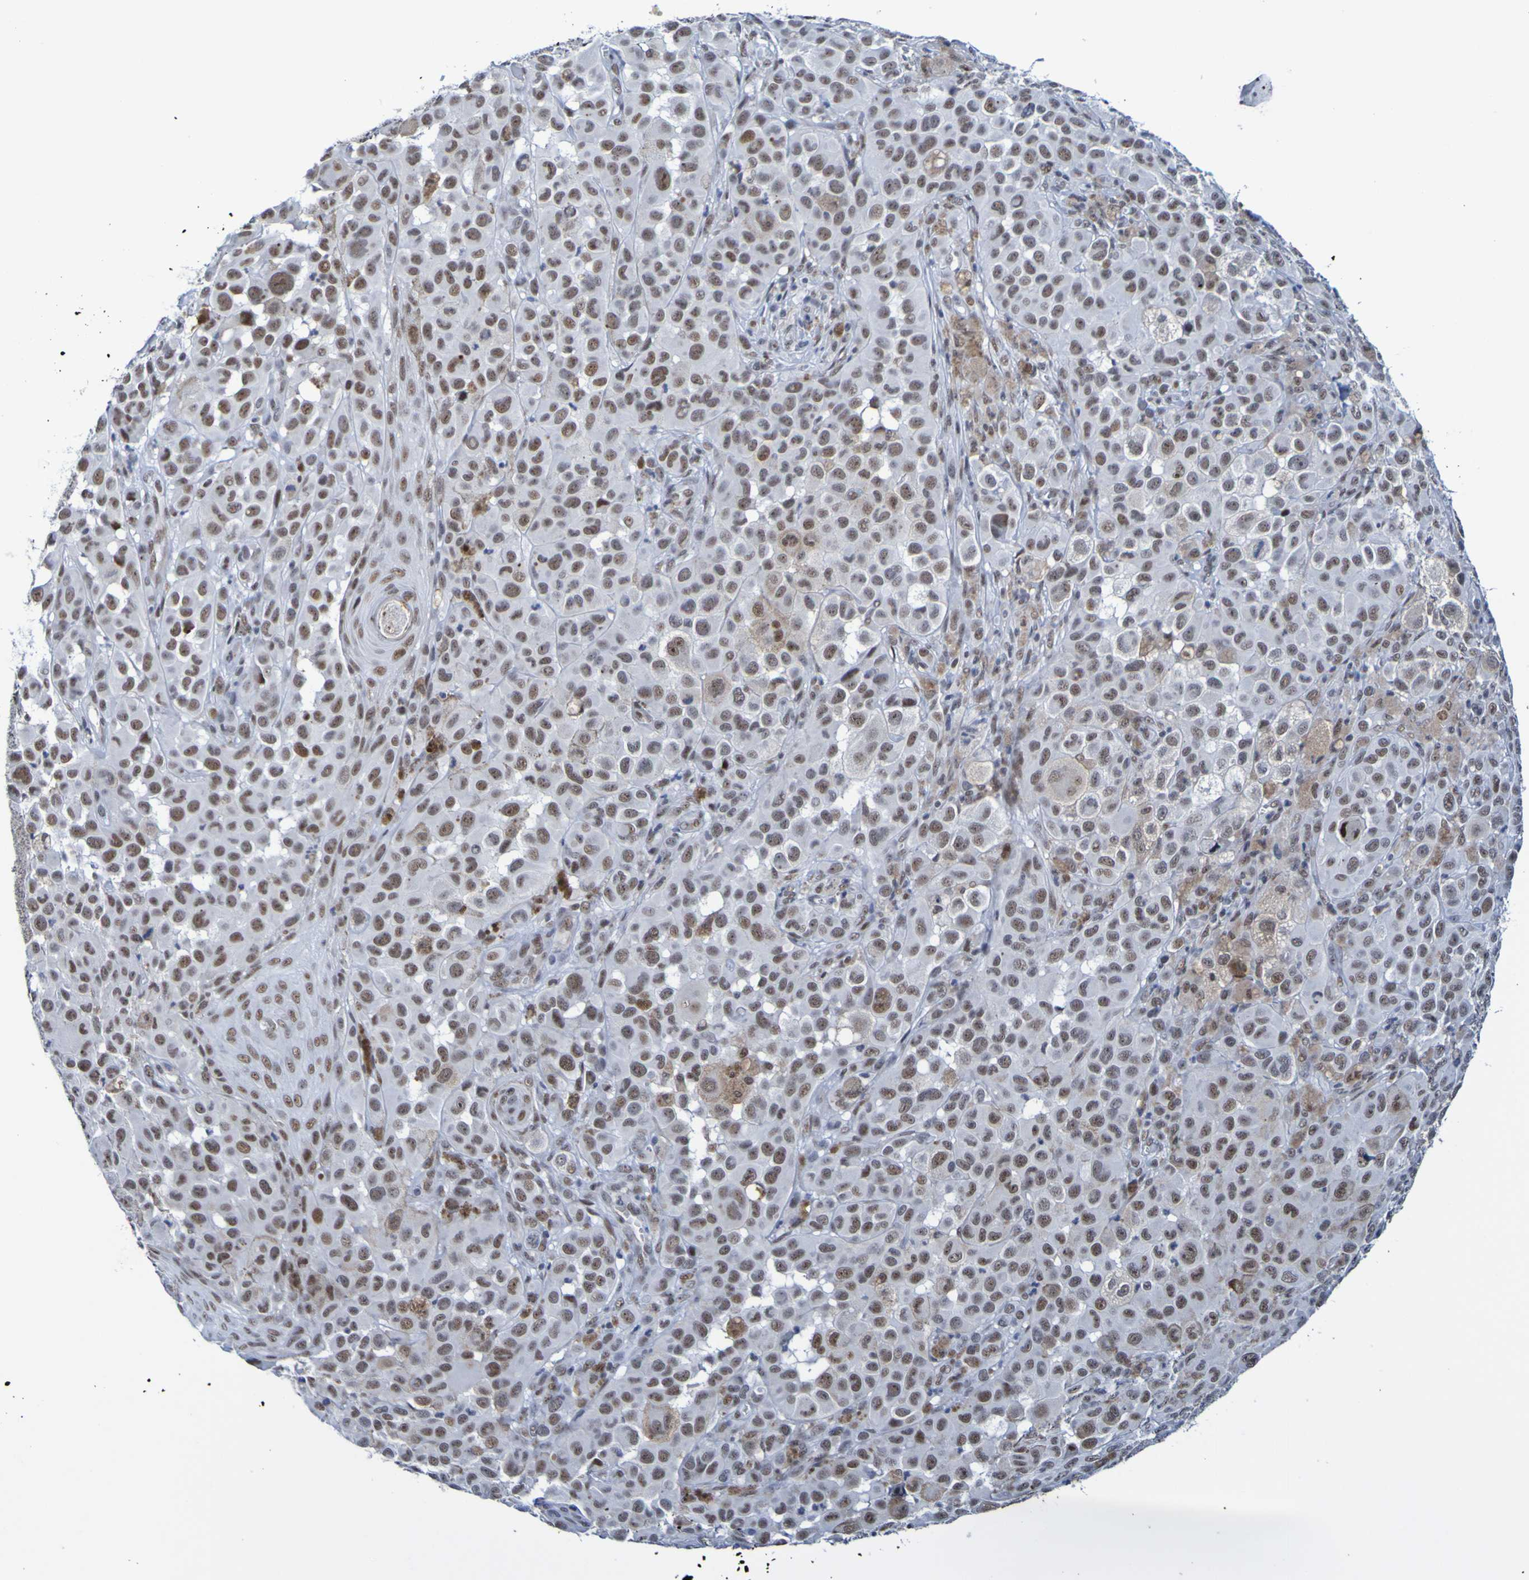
{"staining": {"intensity": "moderate", "quantity": "25%-75%", "location": "nuclear"}, "tissue": "melanoma", "cell_type": "Tumor cells", "image_type": "cancer", "snomed": [{"axis": "morphology", "description": "Malignant melanoma, NOS"}, {"axis": "topography", "description": "Skin"}], "caption": "Tumor cells reveal medium levels of moderate nuclear positivity in about 25%-75% of cells in human melanoma.", "gene": "CDC5L", "patient": {"sex": "male", "age": 96}}